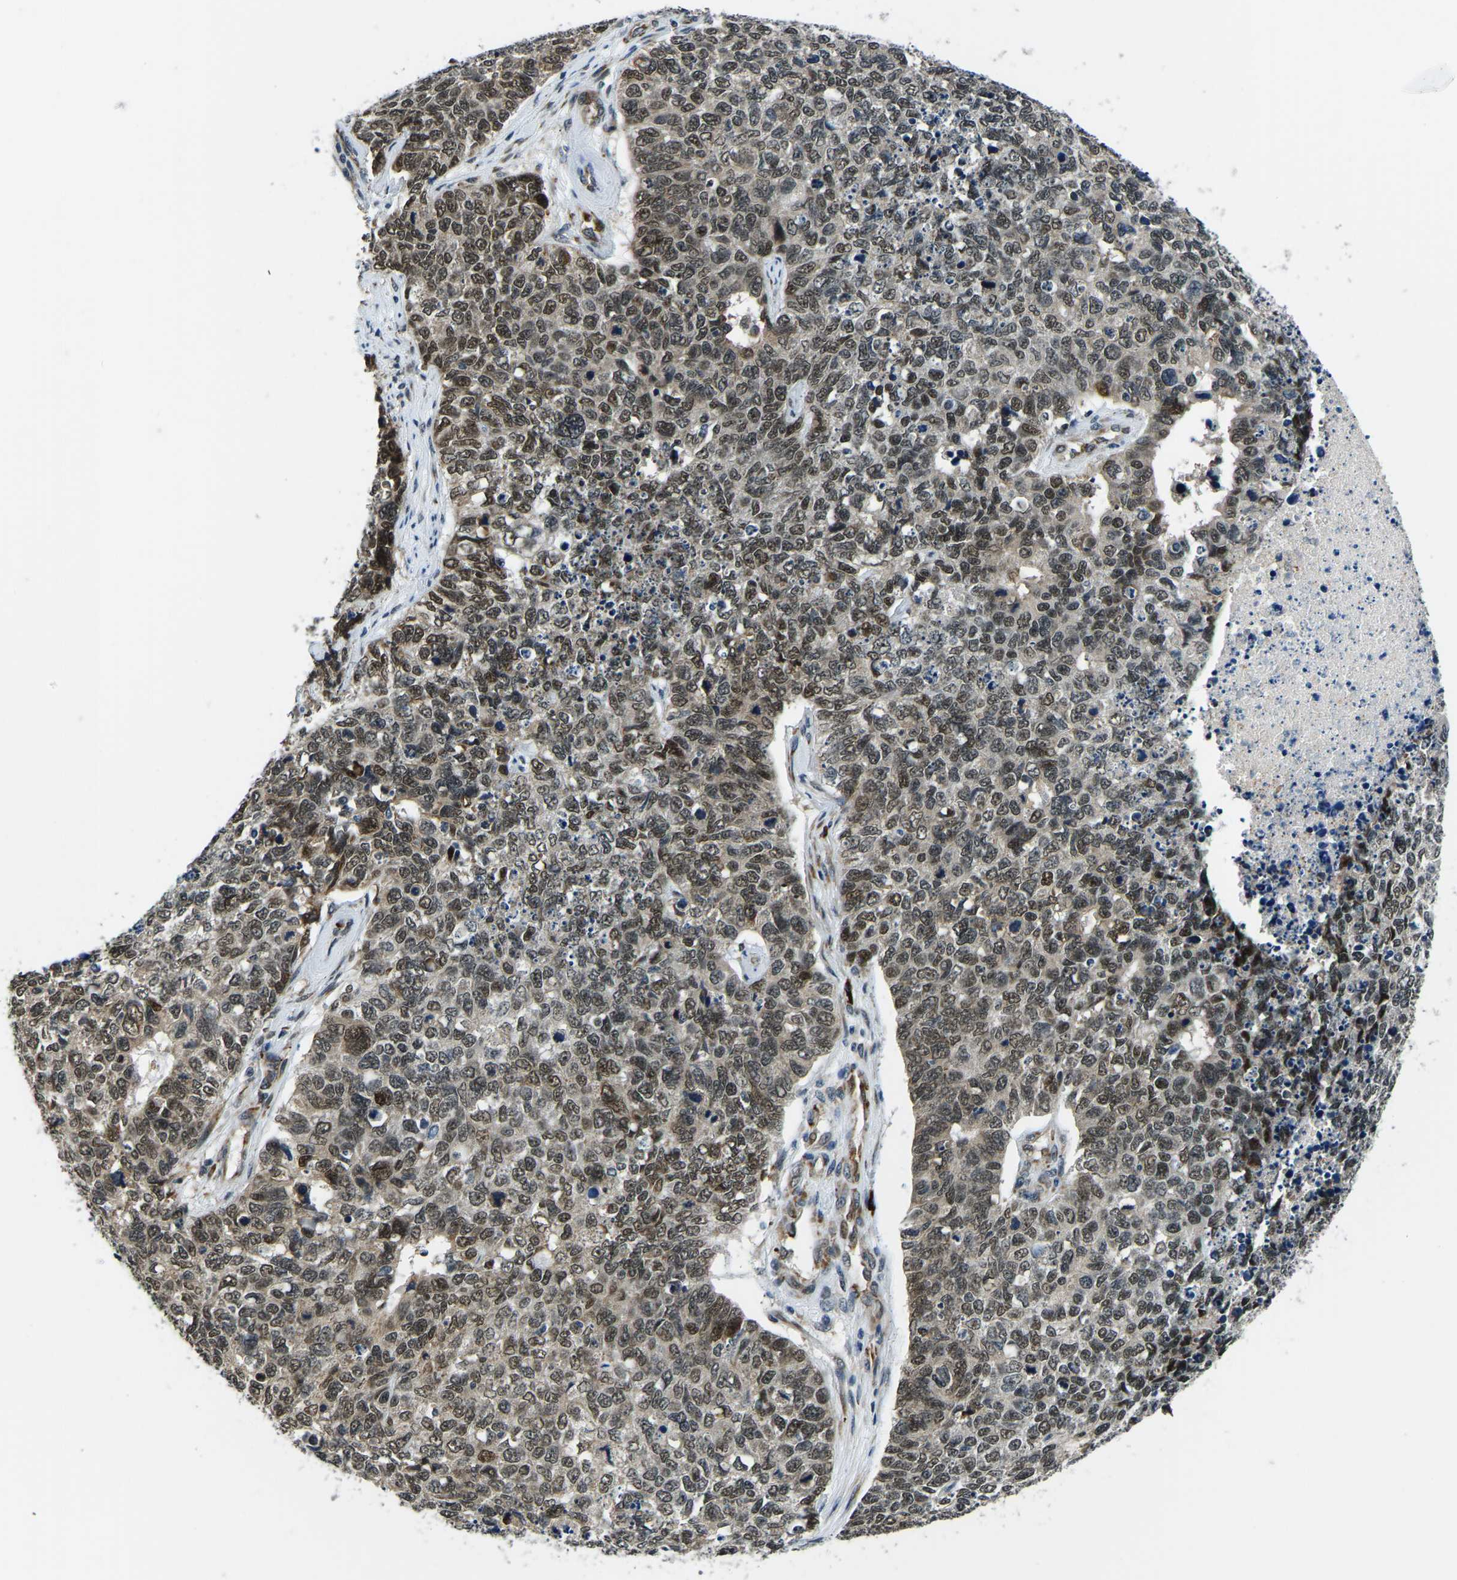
{"staining": {"intensity": "moderate", "quantity": ">75%", "location": "cytoplasmic/membranous,nuclear"}, "tissue": "cervical cancer", "cell_type": "Tumor cells", "image_type": "cancer", "snomed": [{"axis": "morphology", "description": "Squamous cell carcinoma, NOS"}, {"axis": "topography", "description": "Cervix"}], "caption": "Protein analysis of cervical squamous cell carcinoma tissue displays moderate cytoplasmic/membranous and nuclear expression in approximately >75% of tumor cells. The protein is stained brown, and the nuclei are stained in blue (DAB (3,3'-diaminobenzidine) IHC with brightfield microscopy, high magnification).", "gene": "ING2", "patient": {"sex": "female", "age": 63}}